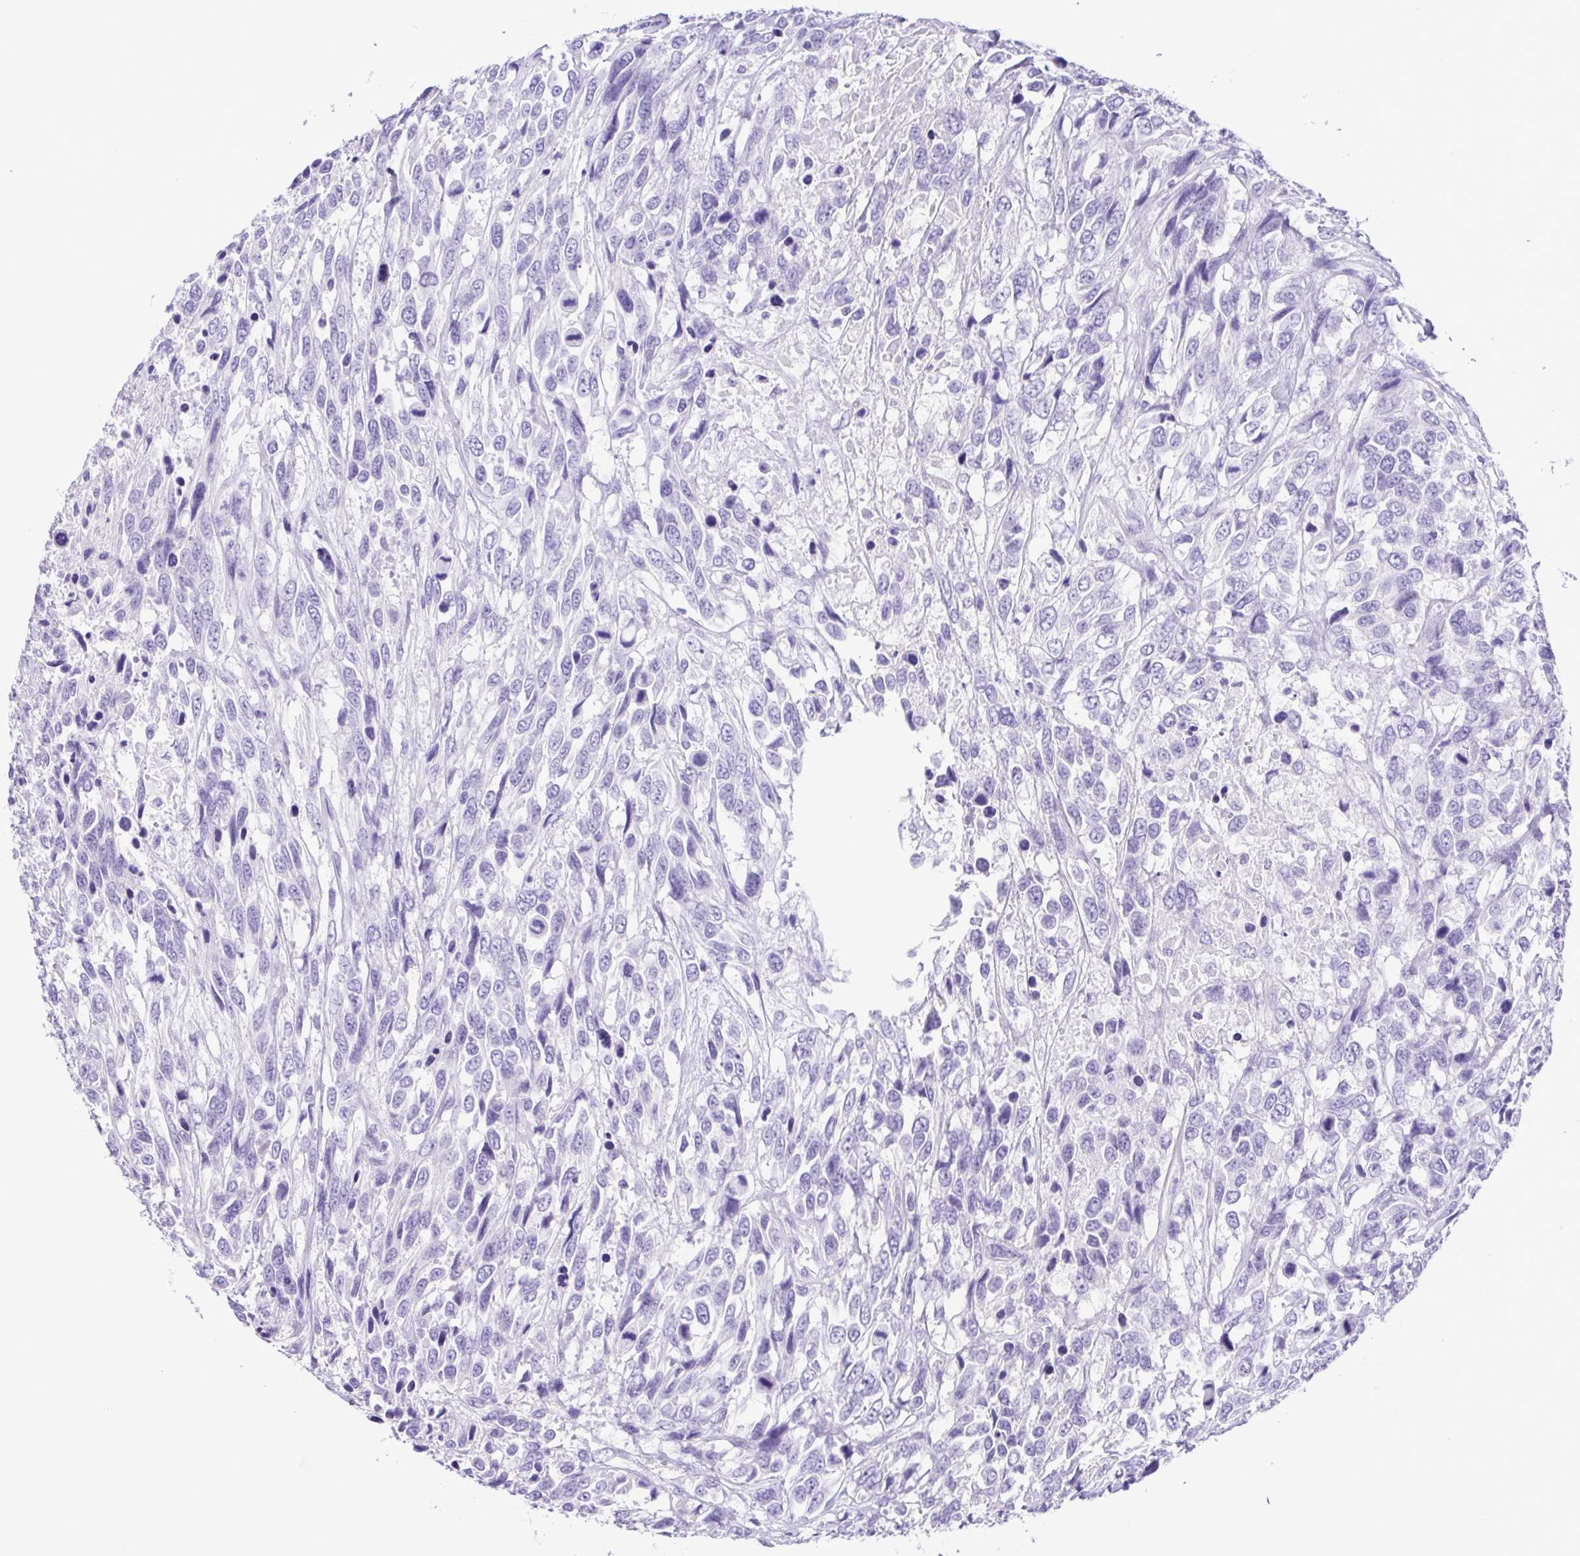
{"staining": {"intensity": "negative", "quantity": "none", "location": "none"}, "tissue": "urothelial cancer", "cell_type": "Tumor cells", "image_type": "cancer", "snomed": [{"axis": "morphology", "description": "Urothelial carcinoma, High grade"}, {"axis": "topography", "description": "Urinary bladder"}], "caption": "DAB immunohistochemical staining of human high-grade urothelial carcinoma shows no significant positivity in tumor cells.", "gene": "CASP14", "patient": {"sex": "female", "age": 70}}